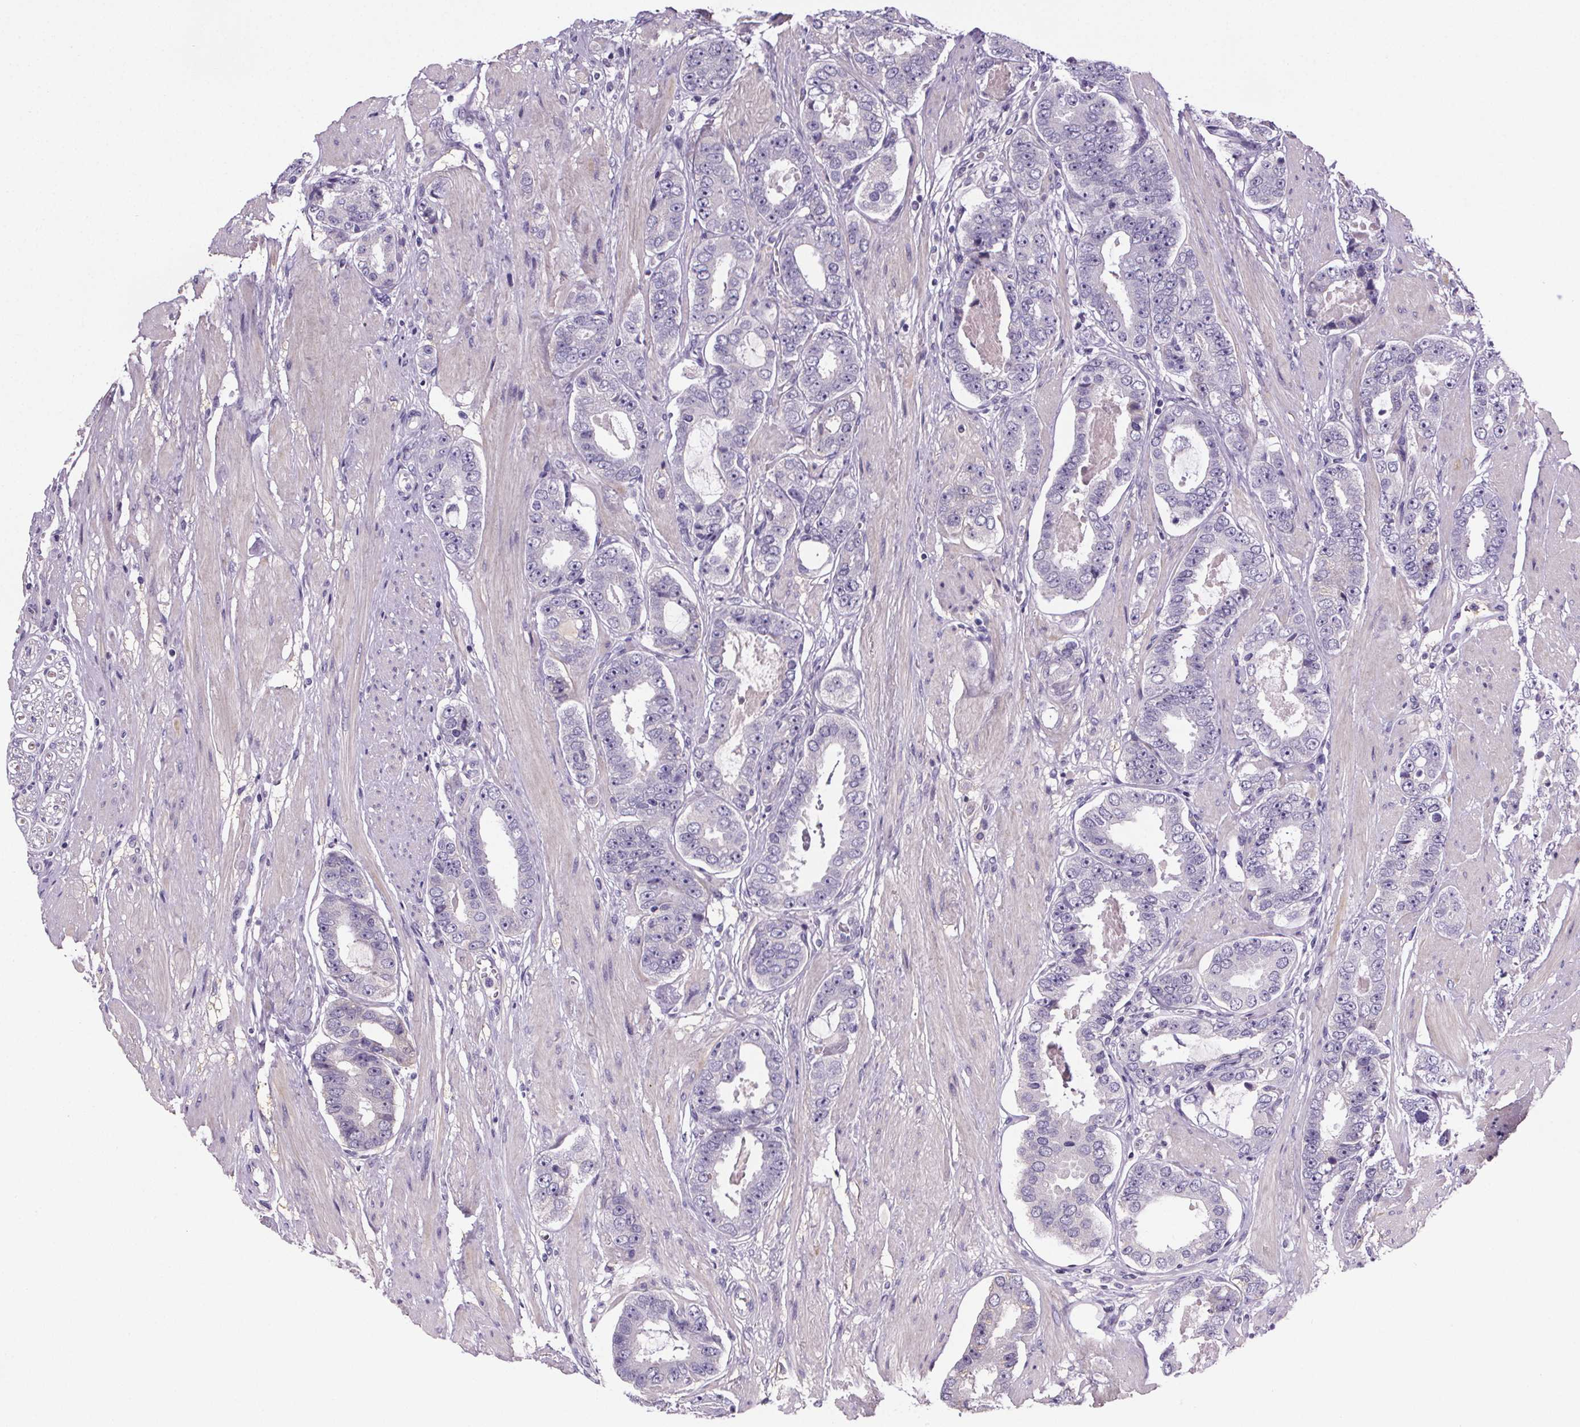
{"staining": {"intensity": "negative", "quantity": "none", "location": "none"}, "tissue": "prostate cancer", "cell_type": "Tumor cells", "image_type": "cancer", "snomed": [{"axis": "morphology", "description": "Adenocarcinoma, High grade"}, {"axis": "topography", "description": "Prostate"}], "caption": "A high-resolution photomicrograph shows IHC staining of high-grade adenocarcinoma (prostate), which displays no significant staining in tumor cells.", "gene": "CUBN", "patient": {"sex": "male", "age": 63}}